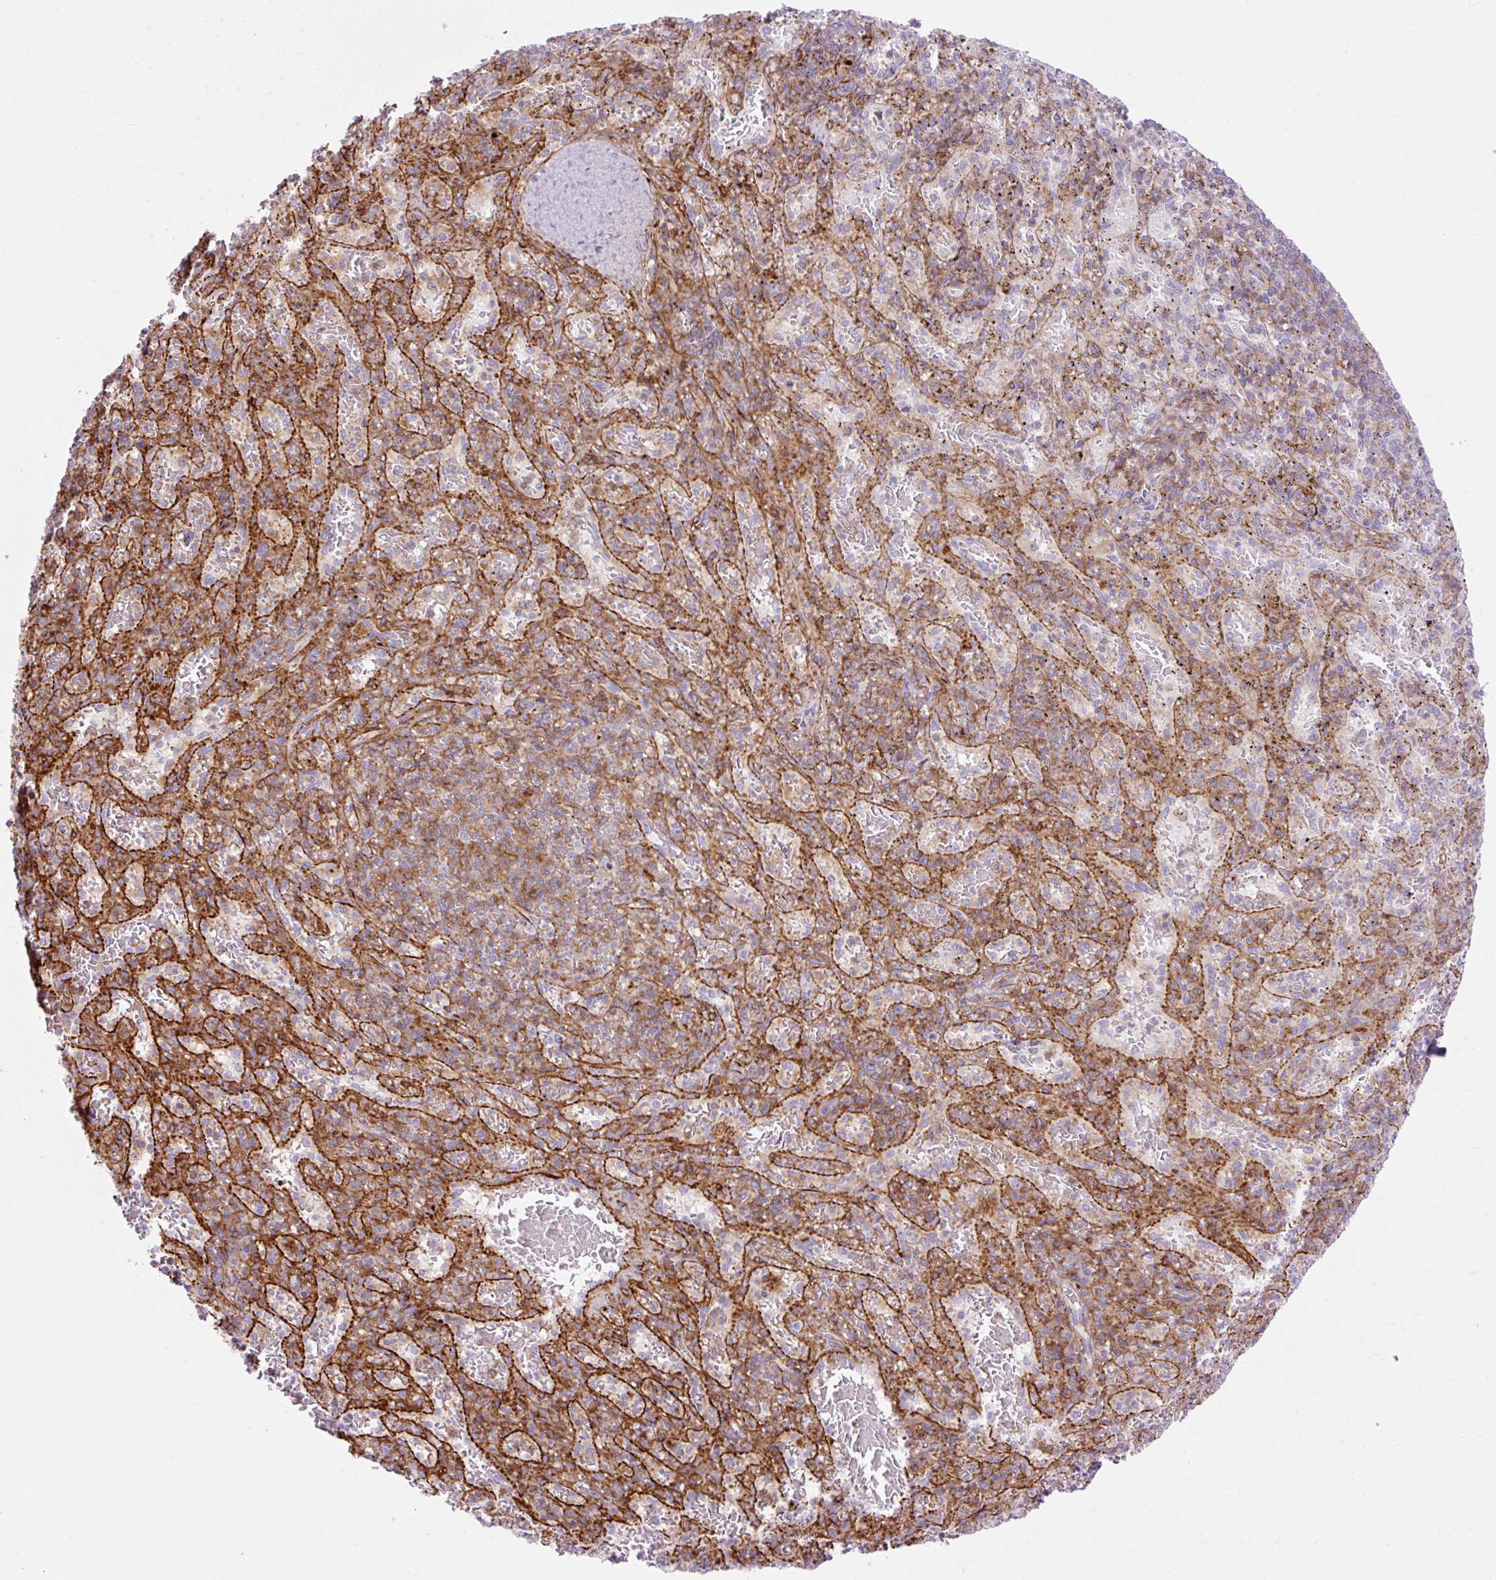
{"staining": {"intensity": "moderate", "quantity": "25%-75%", "location": "cytoplasmic/membranous"}, "tissue": "spleen", "cell_type": "Cells in red pulp", "image_type": "normal", "snomed": [{"axis": "morphology", "description": "Normal tissue, NOS"}, {"axis": "topography", "description": "Spleen"}], "caption": "Immunohistochemistry image of benign spleen: human spleen stained using immunohistochemistry (IHC) shows medium levels of moderate protein expression localized specifically in the cytoplasmic/membranous of cells in red pulp, appearing as a cytoplasmic/membranous brown color.", "gene": "CORO7", "patient": {"sex": "male", "age": 57}}